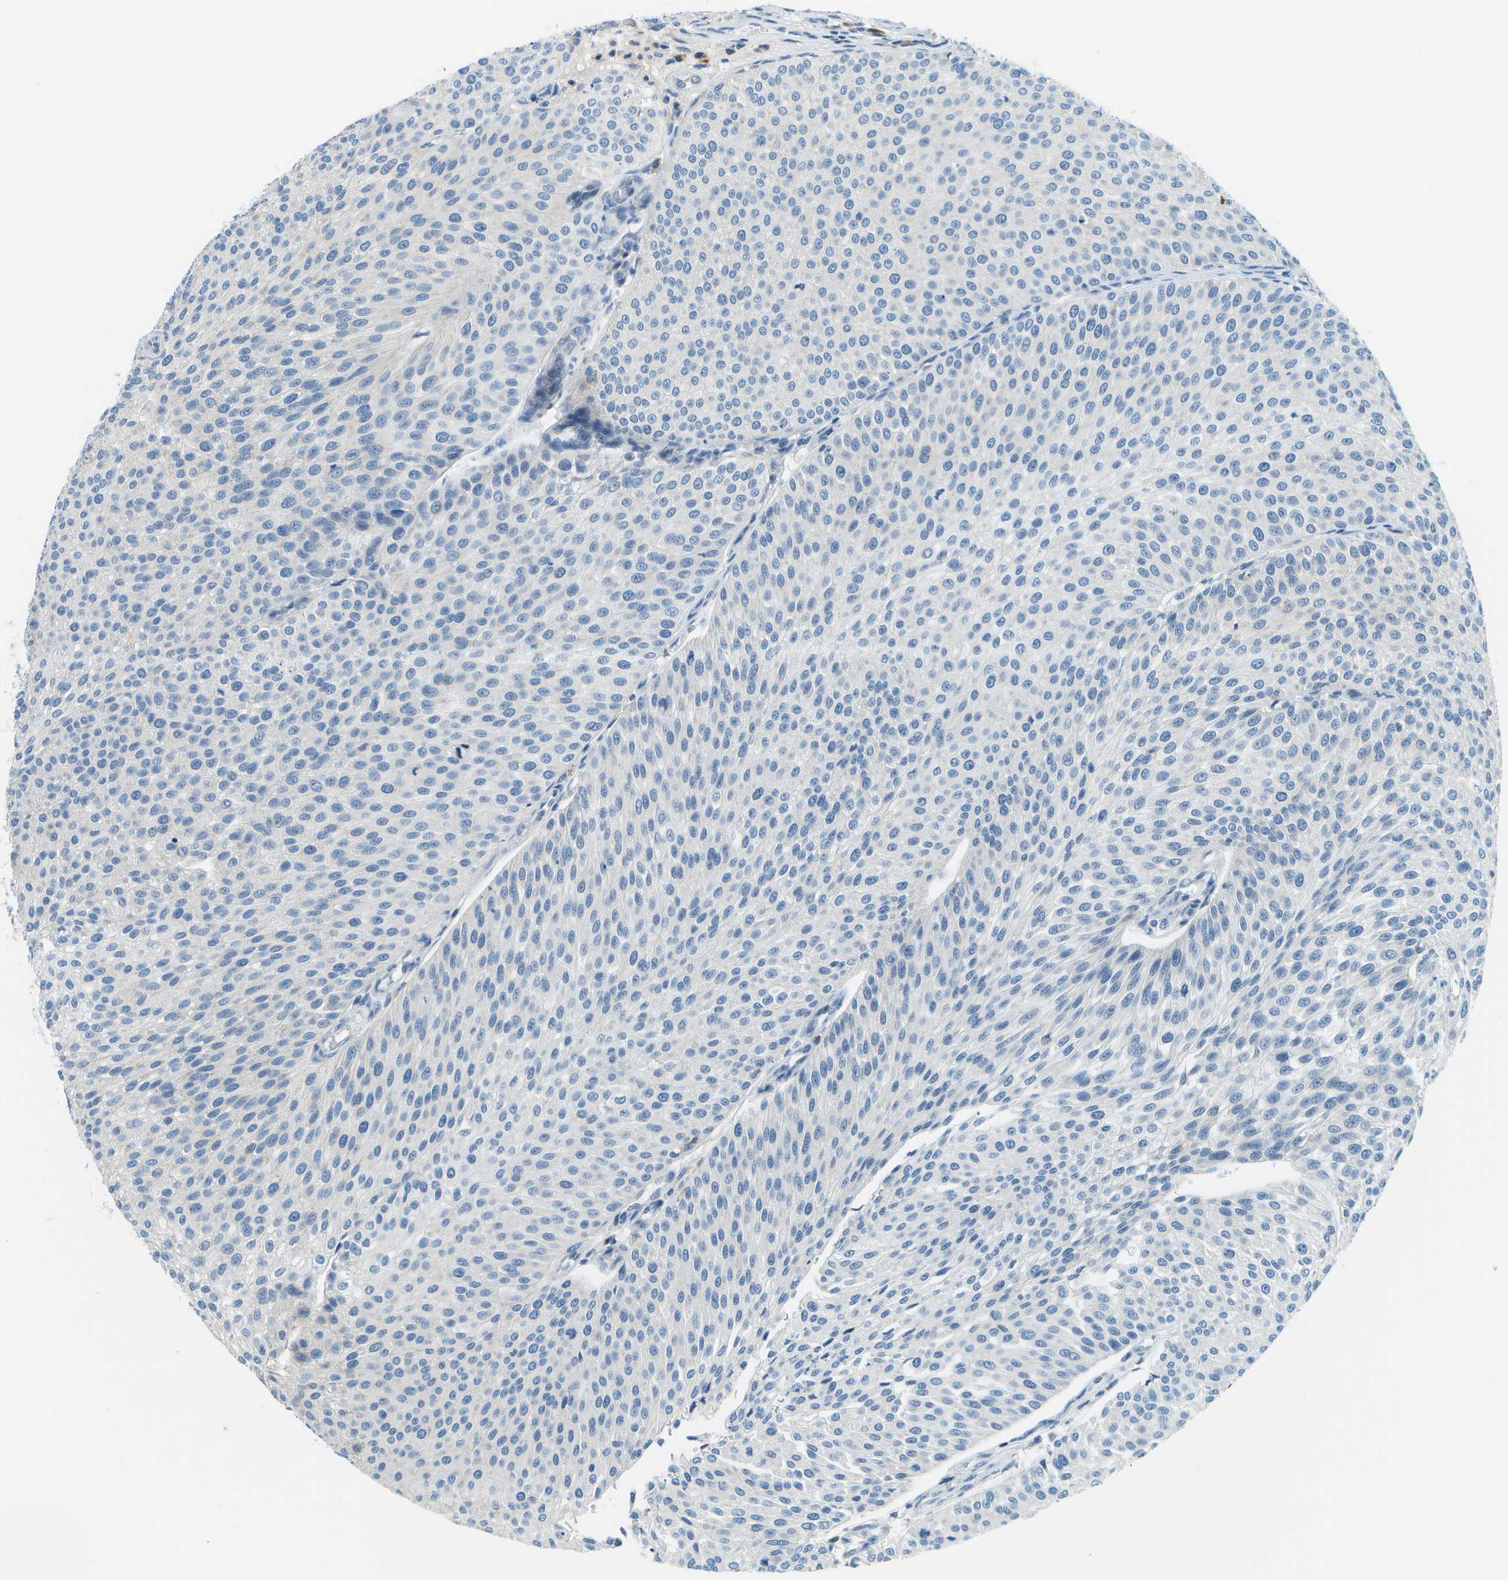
{"staining": {"intensity": "negative", "quantity": "none", "location": "none"}, "tissue": "urothelial cancer", "cell_type": "Tumor cells", "image_type": "cancer", "snomed": [{"axis": "morphology", "description": "Urothelial carcinoma, Low grade"}, {"axis": "topography", "description": "Smooth muscle"}, {"axis": "topography", "description": "Urinary bladder"}], "caption": "This is a photomicrograph of immunohistochemistry staining of urothelial cancer, which shows no positivity in tumor cells. (DAB (3,3'-diaminobenzidine) IHC with hematoxylin counter stain).", "gene": "PTGIS", "patient": {"sex": "male", "age": 60}}